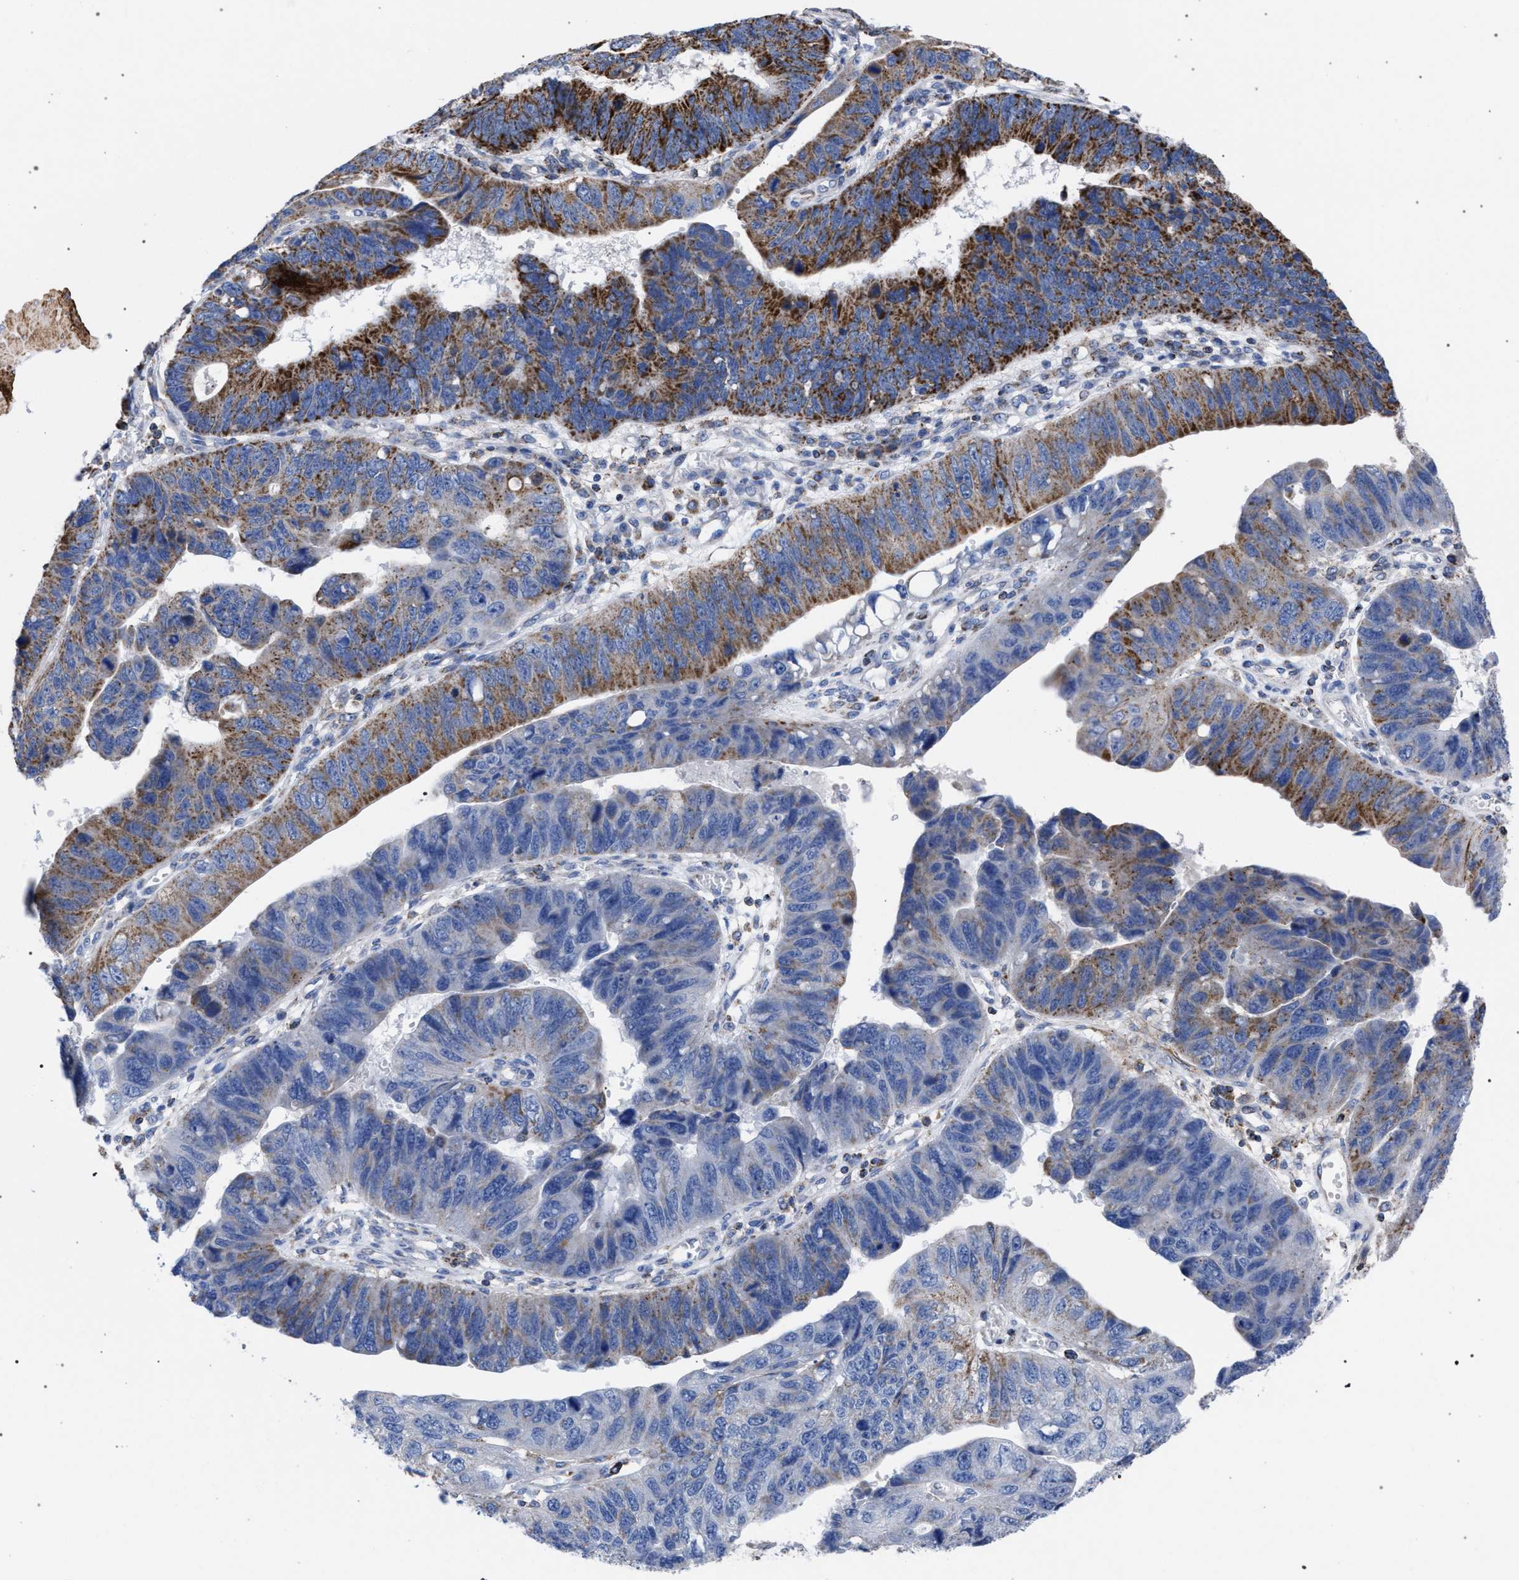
{"staining": {"intensity": "moderate", "quantity": "25%-75%", "location": "cytoplasmic/membranous"}, "tissue": "stomach cancer", "cell_type": "Tumor cells", "image_type": "cancer", "snomed": [{"axis": "morphology", "description": "Adenocarcinoma, NOS"}, {"axis": "topography", "description": "Stomach"}], "caption": "This micrograph demonstrates stomach adenocarcinoma stained with immunohistochemistry (IHC) to label a protein in brown. The cytoplasmic/membranous of tumor cells show moderate positivity for the protein. Nuclei are counter-stained blue.", "gene": "ACADS", "patient": {"sex": "male", "age": 59}}